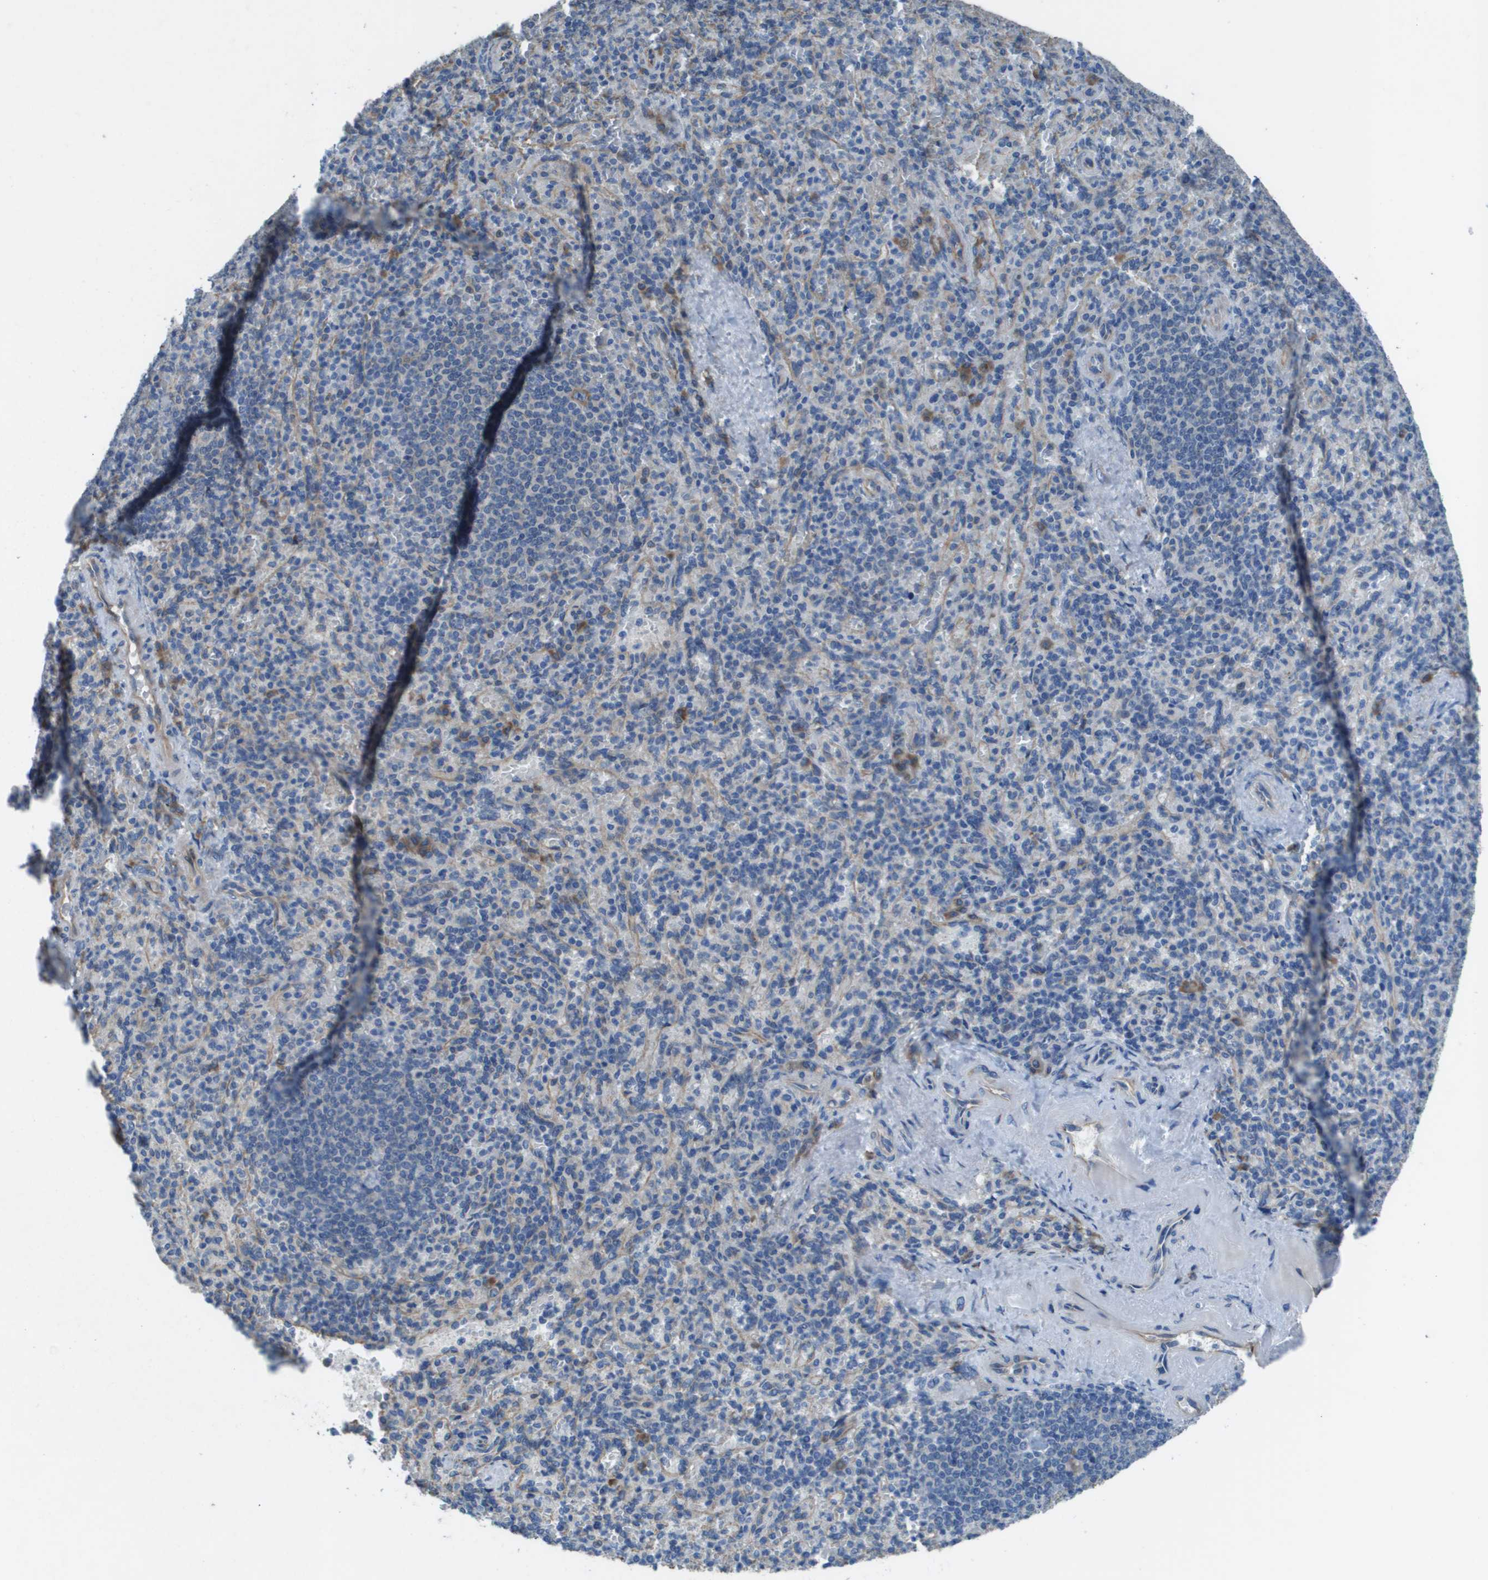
{"staining": {"intensity": "weak", "quantity": "<25%", "location": "cytoplasmic/membranous"}, "tissue": "spleen", "cell_type": "Cells in red pulp", "image_type": "normal", "snomed": [{"axis": "morphology", "description": "Normal tissue, NOS"}, {"axis": "topography", "description": "Spleen"}], "caption": "Immunohistochemistry (IHC) of unremarkable spleen exhibits no positivity in cells in red pulp.", "gene": "CLCN2", "patient": {"sex": "female", "age": 74}}